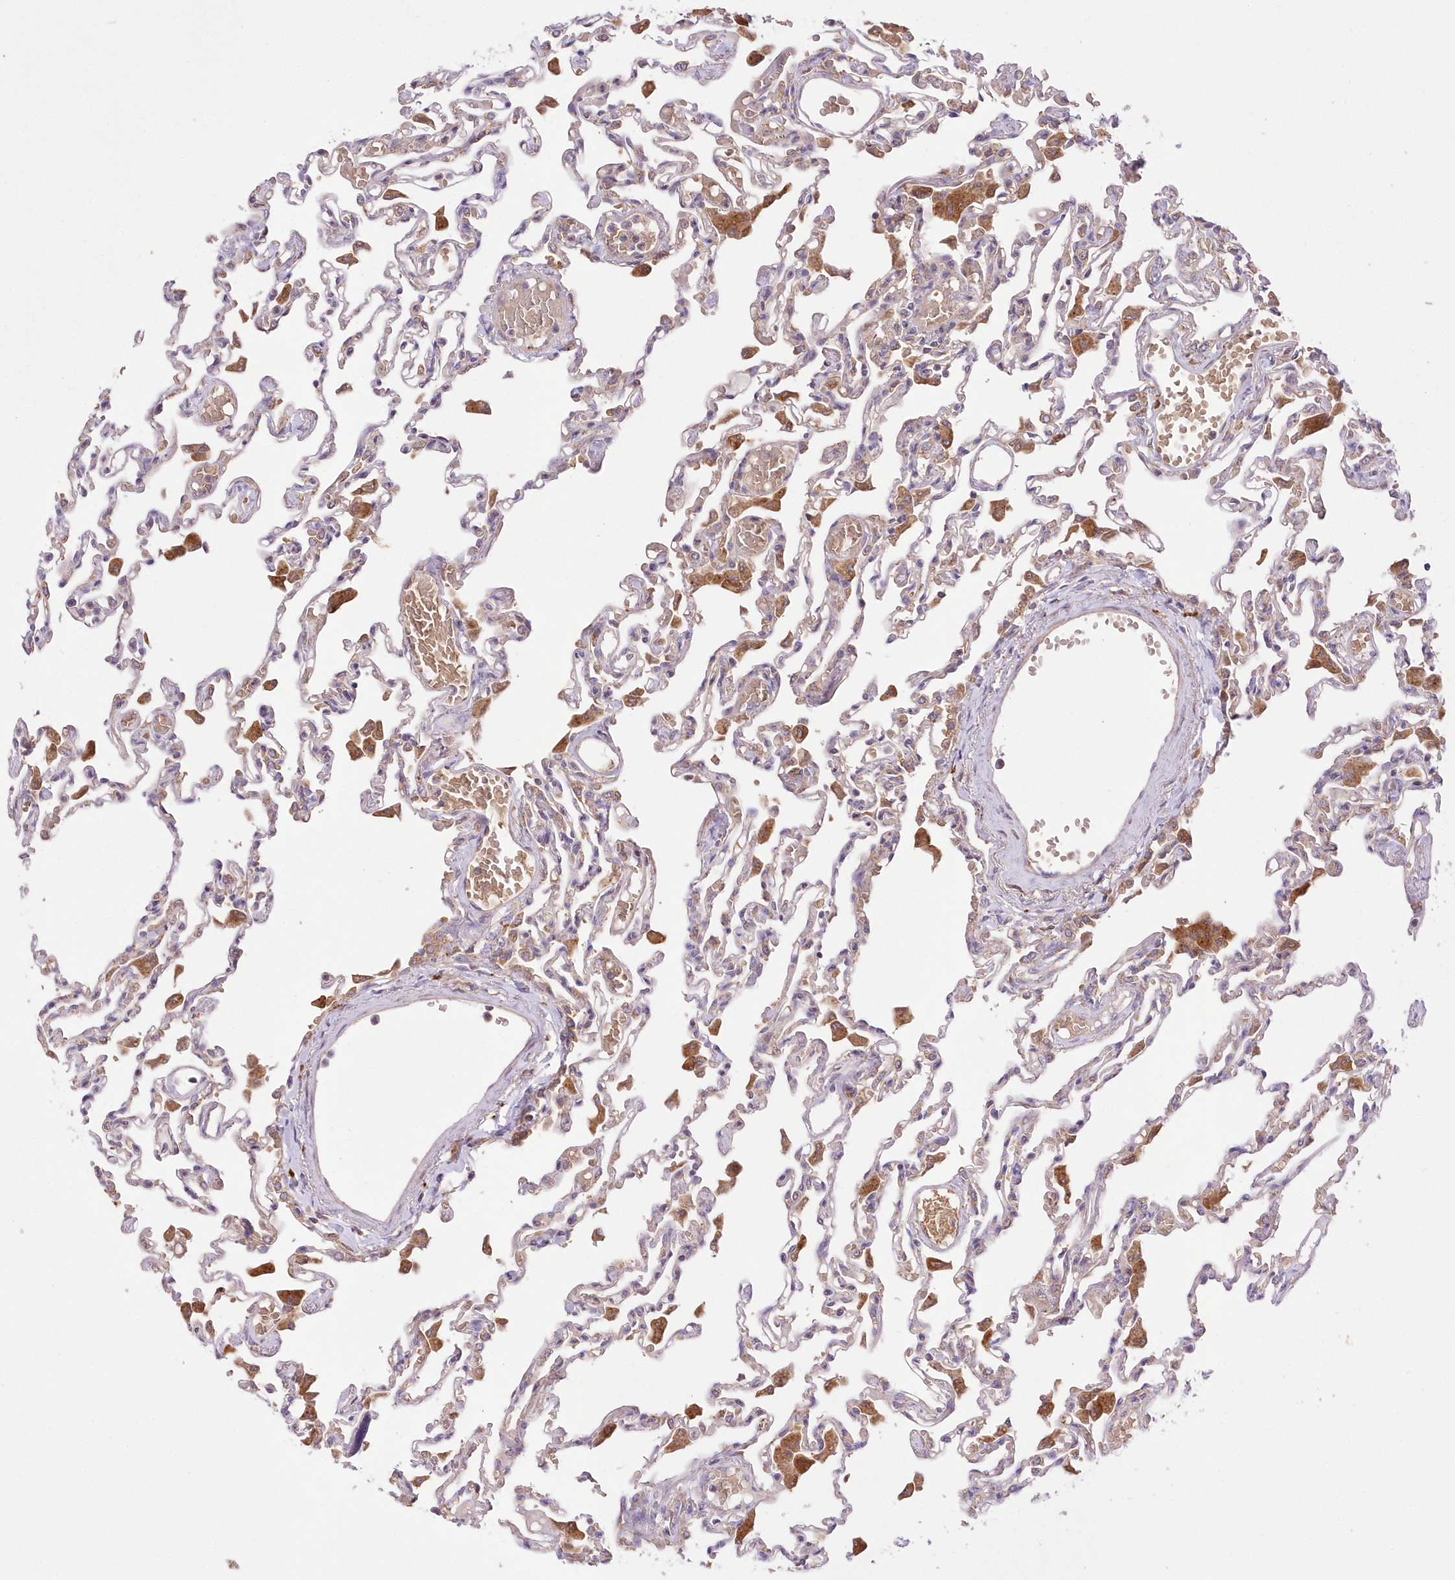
{"staining": {"intensity": "moderate", "quantity": "<25%", "location": "cytoplasmic/membranous"}, "tissue": "lung", "cell_type": "Alveolar cells", "image_type": "normal", "snomed": [{"axis": "morphology", "description": "Normal tissue, NOS"}, {"axis": "topography", "description": "Bronchus"}, {"axis": "topography", "description": "Lung"}], "caption": "Immunohistochemical staining of benign human lung displays <25% levels of moderate cytoplasmic/membranous protein expression in approximately <25% of alveolar cells.", "gene": "FCHO2", "patient": {"sex": "female", "age": 49}}